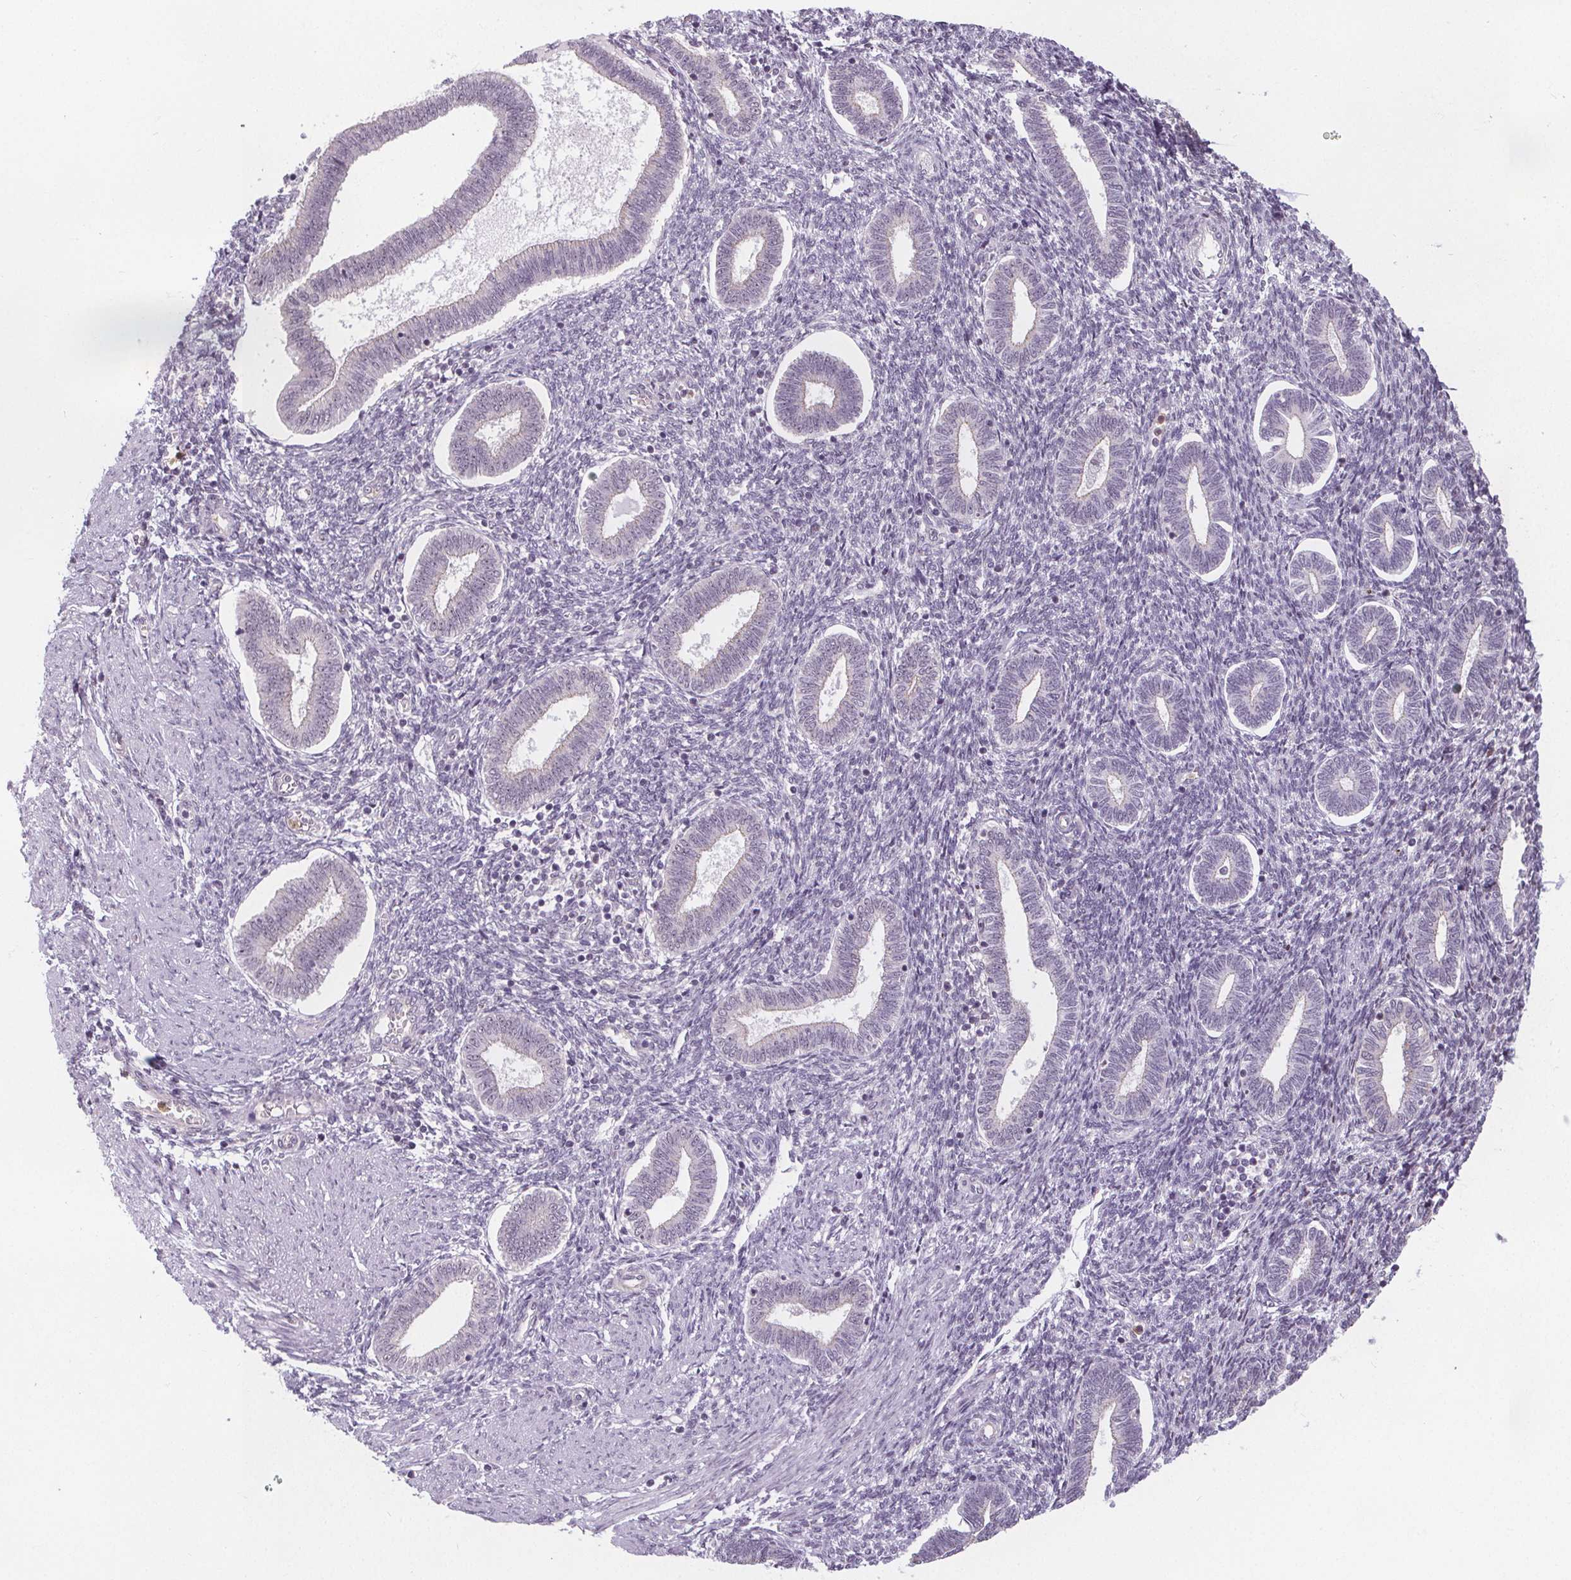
{"staining": {"intensity": "negative", "quantity": "none", "location": "none"}, "tissue": "endometrium", "cell_type": "Cells in endometrial stroma", "image_type": "normal", "snomed": [{"axis": "morphology", "description": "Normal tissue, NOS"}, {"axis": "topography", "description": "Endometrium"}], "caption": "Immunohistochemistry (IHC) photomicrograph of benign endometrium: endometrium stained with DAB (3,3'-diaminobenzidine) shows no significant protein staining in cells in endometrial stroma.", "gene": "NOLC1", "patient": {"sex": "female", "age": 42}}